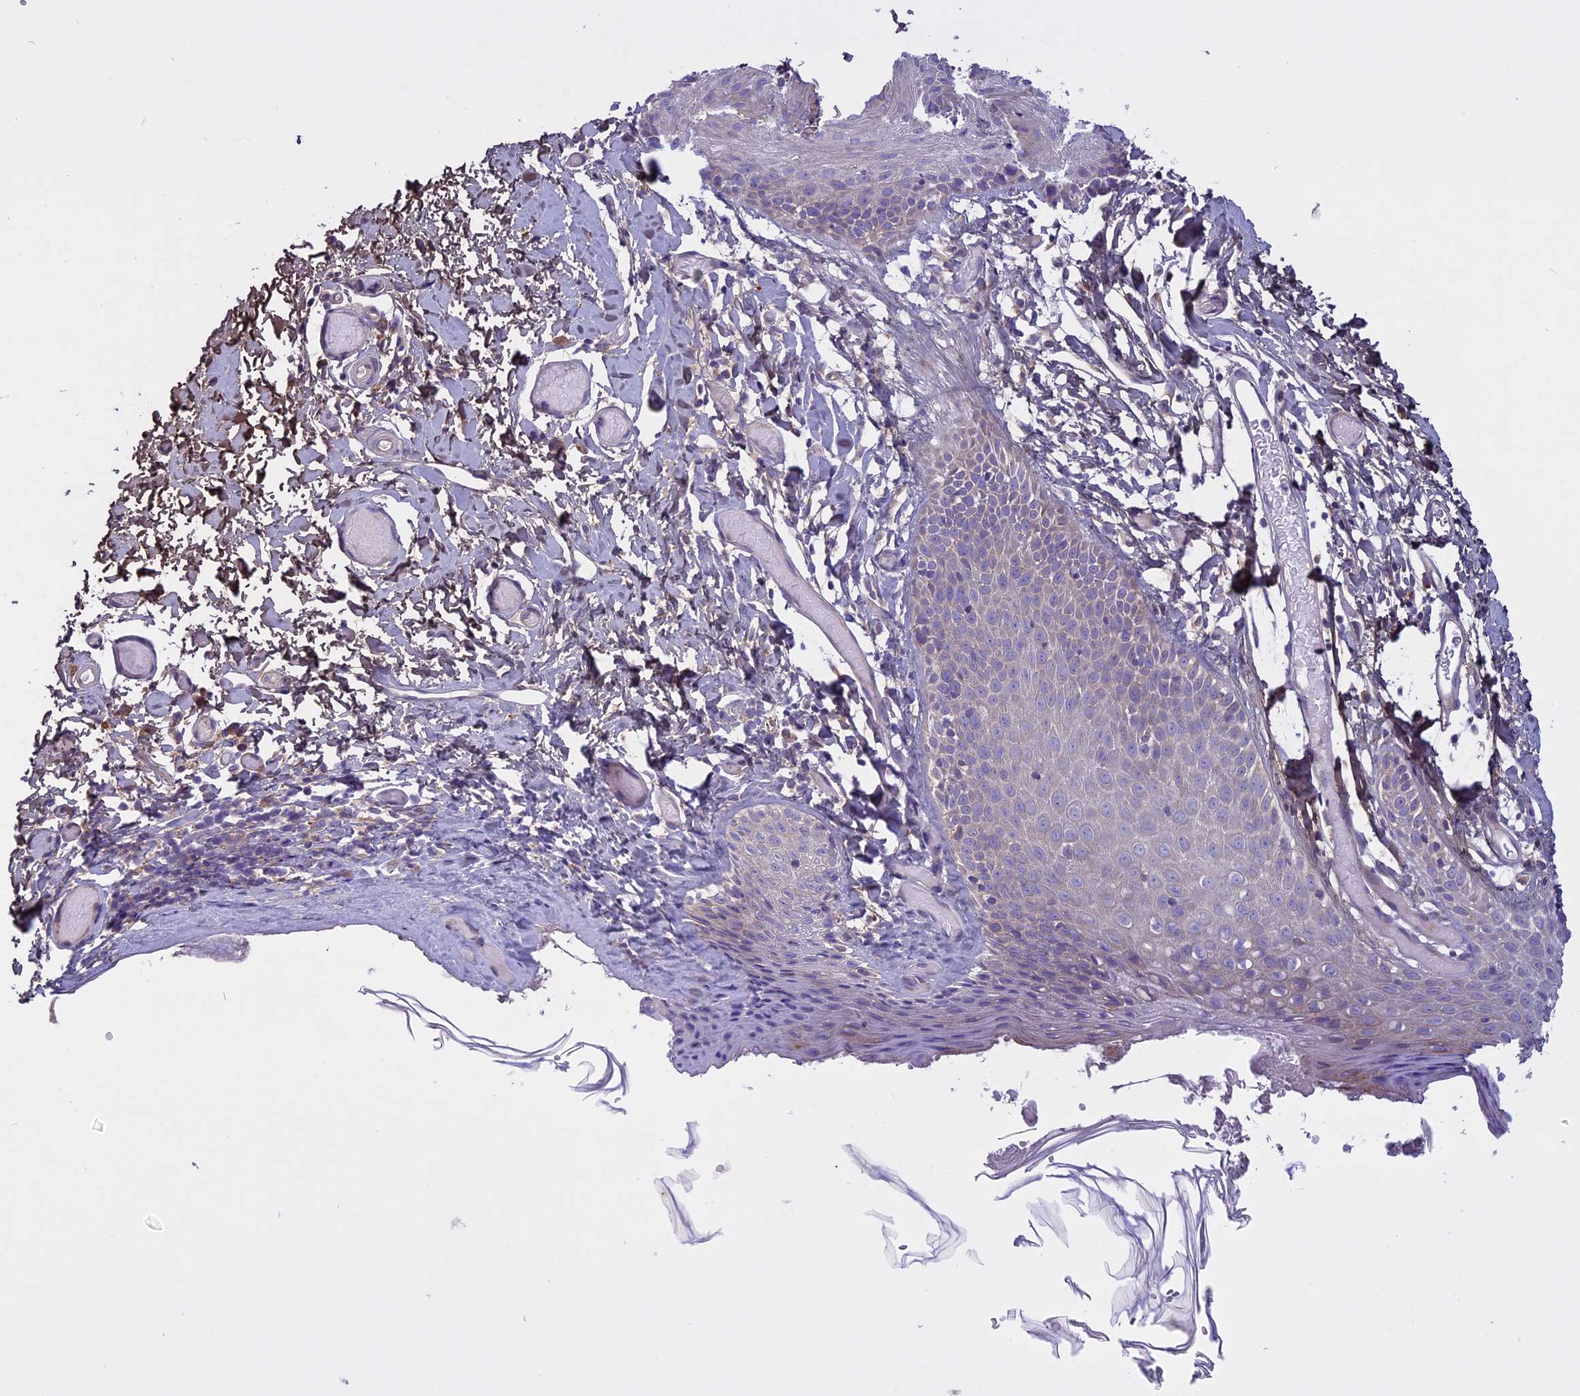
{"staining": {"intensity": "moderate", "quantity": "<25%", "location": "cytoplasmic/membranous"}, "tissue": "skin", "cell_type": "Epidermal cells", "image_type": "normal", "snomed": [{"axis": "morphology", "description": "Normal tissue, NOS"}, {"axis": "topography", "description": "Adipose tissue"}, {"axis": "topography", "description": "Vascular tissue"}, {"axis": "topography", "description": "Vulva"}, {"axis": "topography", "description": "Peripheral nerve tissue"}], "caption": "The image reveals immunohistochemical staining of normal skin. There is moderate cytoplasmic/membranous positivity is identified in about <25% of epidermal cells.", "gene": "DCTN5", "patient": {"sex": "female", "age": 86}}